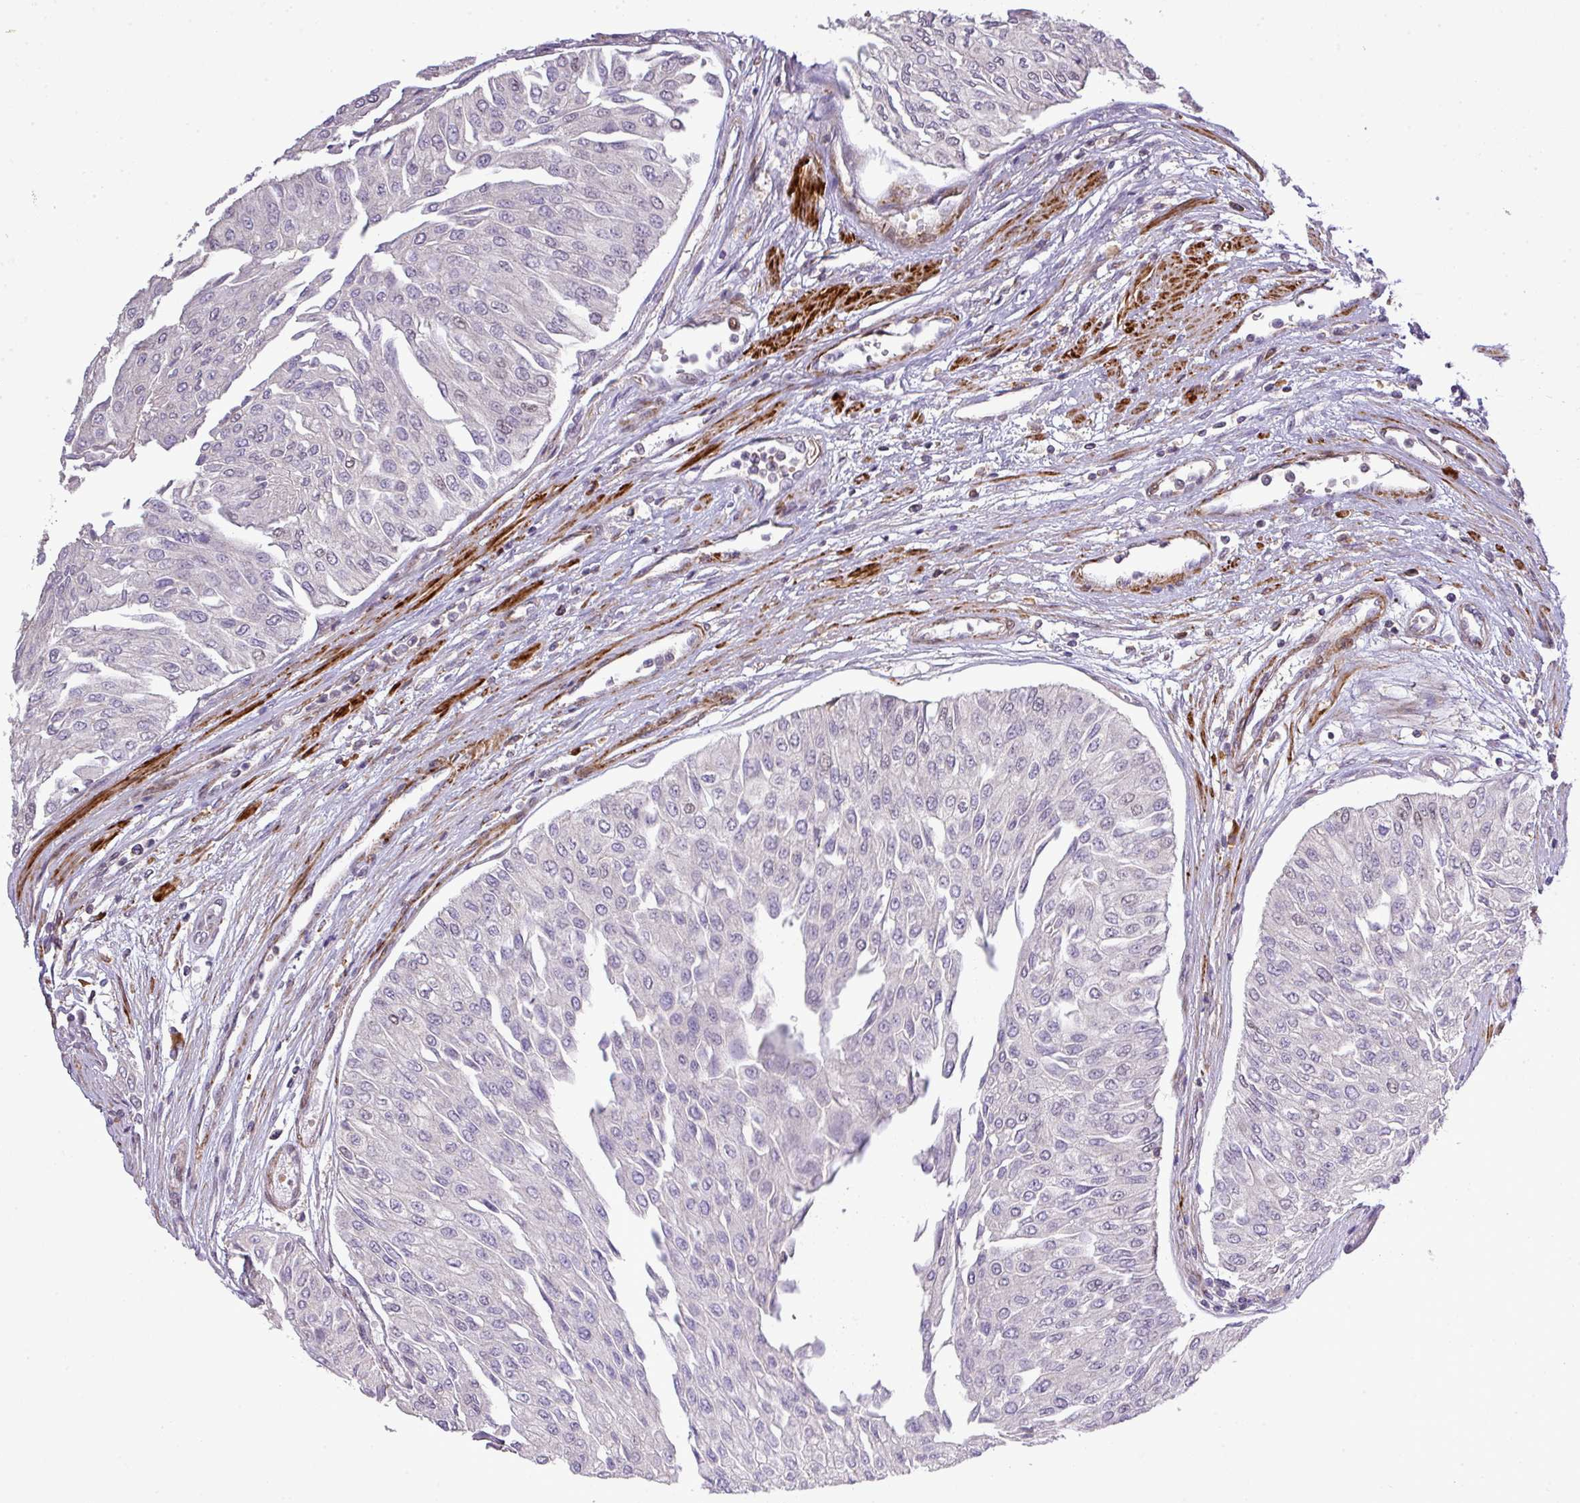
{"staining": {"intensity": "negative", "quantity": "none", "location": "none"}, "tissue": "urothelial cancer", "cell_type": "Tumor cells", "image_type": "cancer", "snomed": [{"axis": "morphology", "description": "Urothelial carcinoma, Low grade"}, {"axis": "topography", "description": "Urinary bladder"}], "caption": "An image of urothelial carcinoma (low-grade) stained for a protein reveals no brown staining in tumor cells. (DAB (3,3'-diaminobenzidine) IHC with hematoxylin counter stain).", "gene": "TPRA1", "patient": {"sex": "male", "age": 67}}